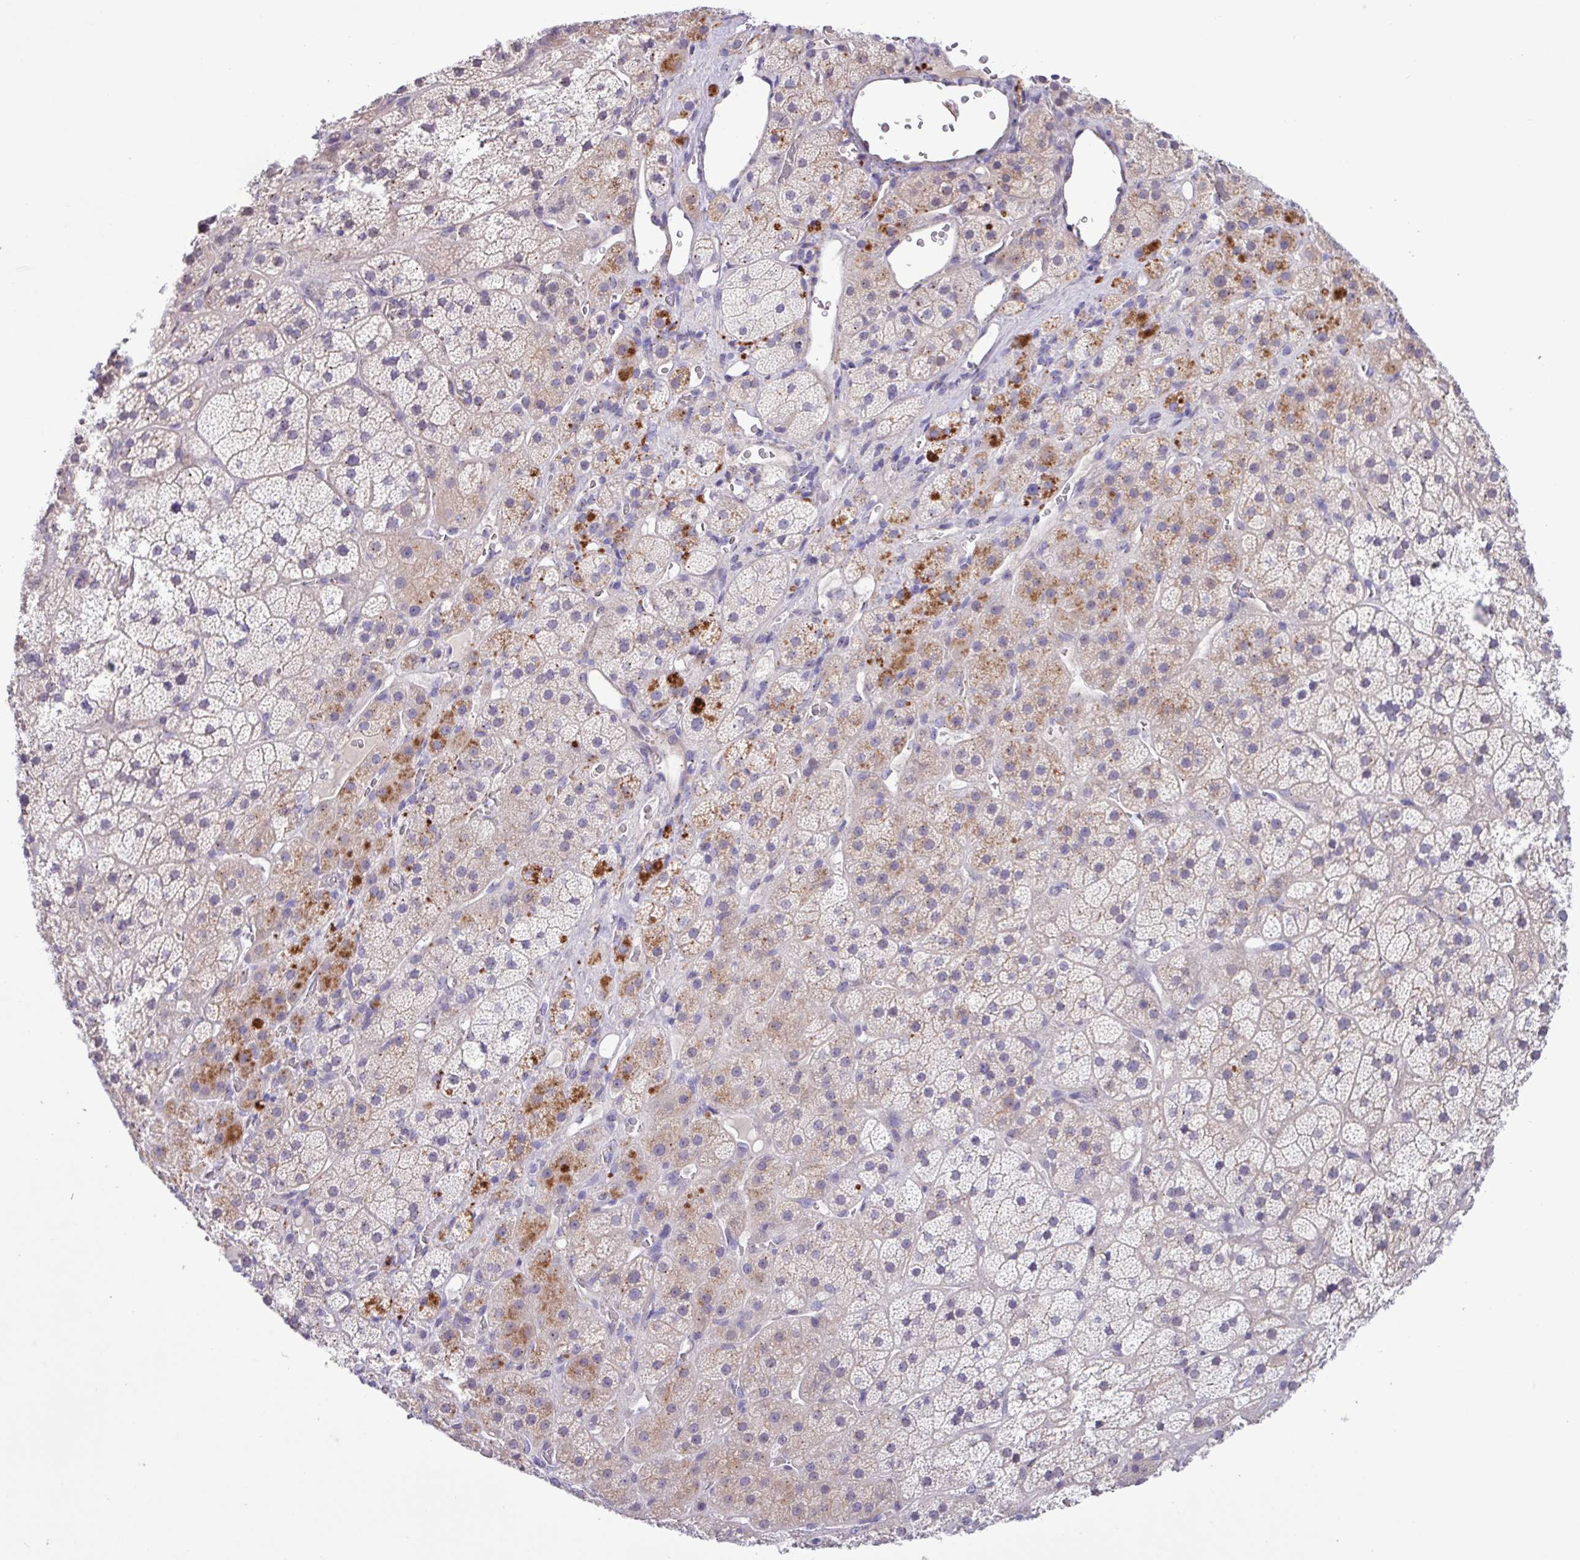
{"staining": {"intensity": "moderate", "quantity": "25%-75%", "location": "cytoplasmic/membranous"}, "tissue": "adrenal gland", "cell_type": "Glandular cells", "image_type": "normal", "snomed": [{"axis": "morphology", "description": "Normal tissue, NOS"}, {"axis": "topography", "description": "Adrenal gland"}], "caption": "Benign adrenal gland exhibits moderate cytoplasmic/membranous staining in about 25%-75% of glandular cells, visualized by immunohistochemistry. Nuclei are stained in blue.", "gene": "SPINK8", "patient": {"sex": "male", "age": 57}}